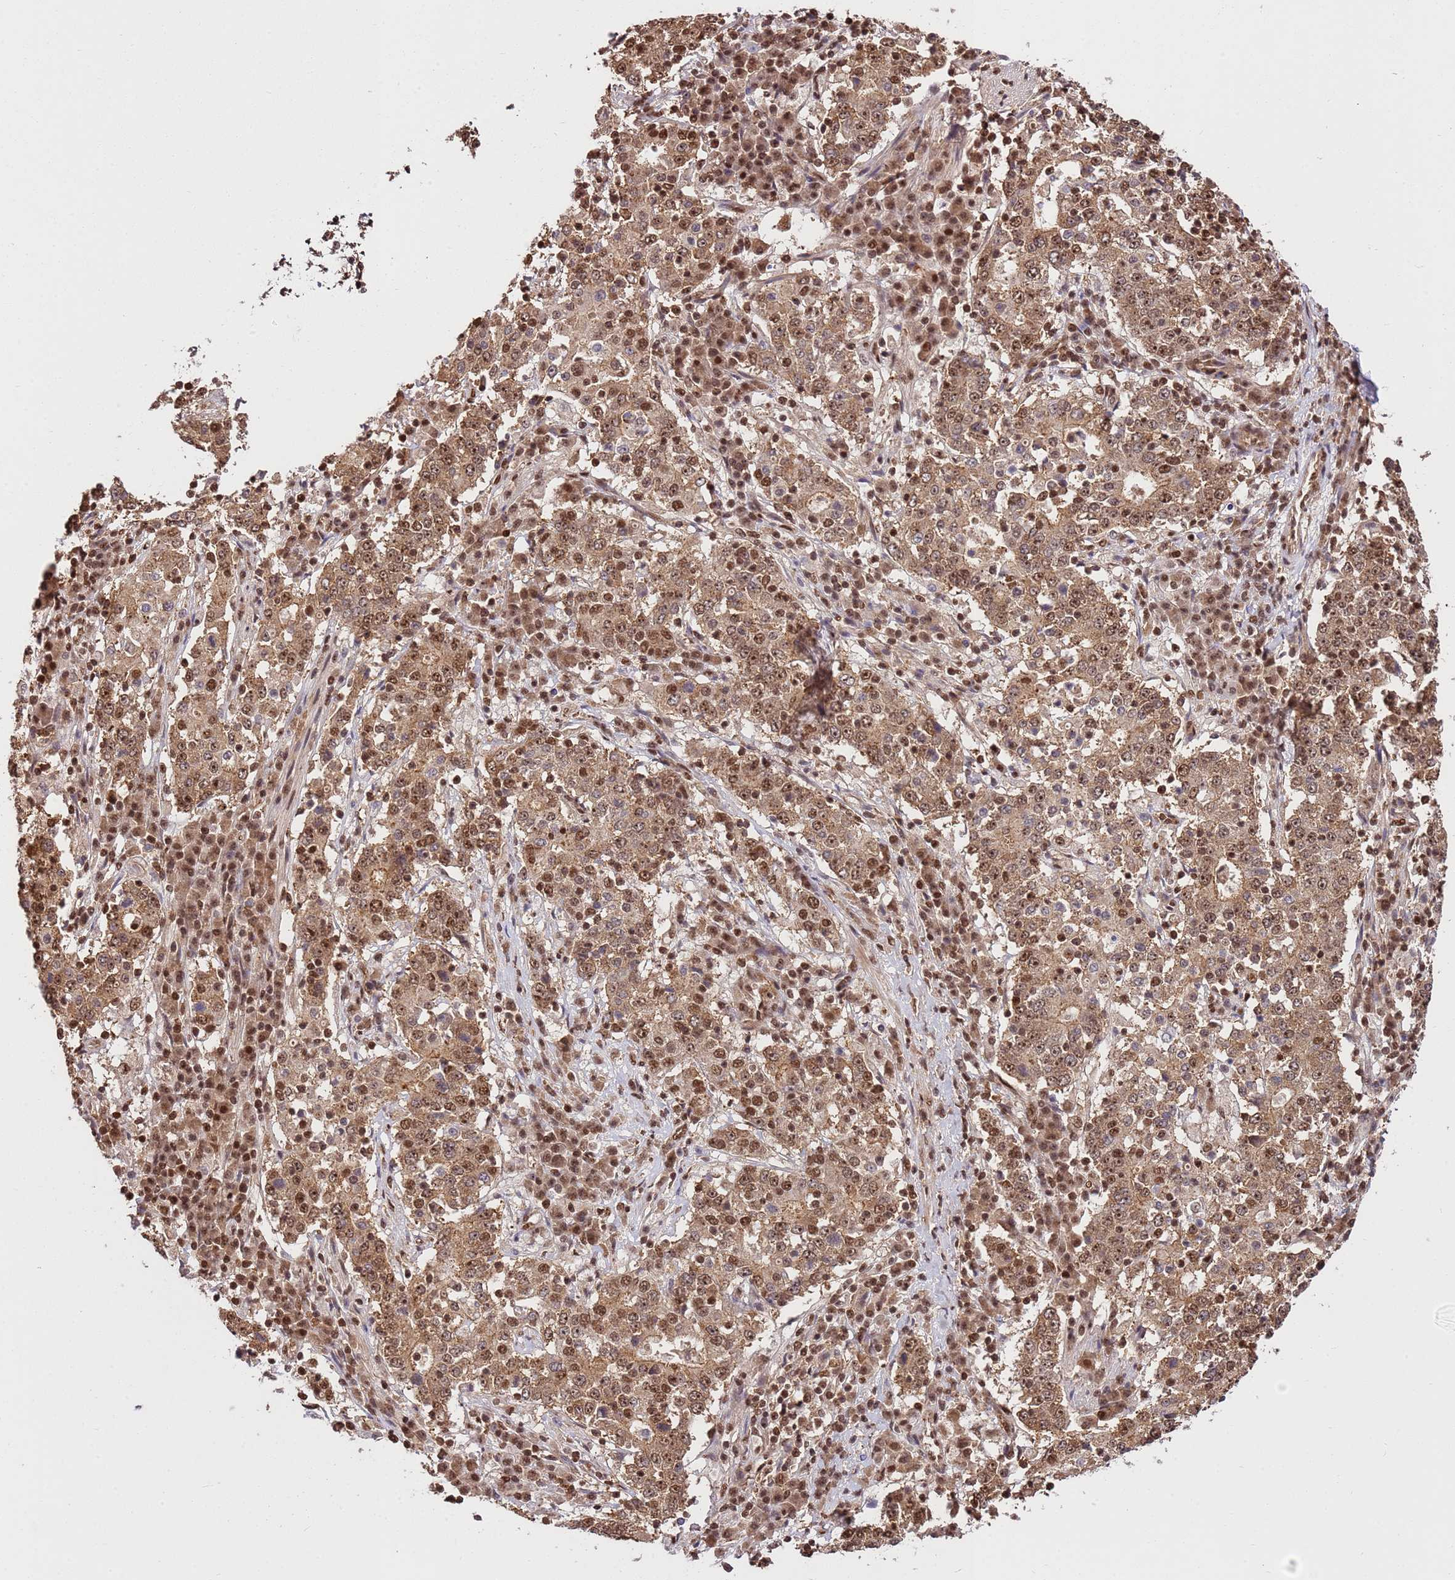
{"staining": {"intensity": "moderate", "quantity": ">75%", "location": "cytoplasmic/membranous,nuclear"}, "tissue": "stomach cancer", "cell_type": "Tumor cells", "image_type": "cancer", "snomed": [{"axis": "morphology", "description": "Adenocarcinoma, NOS"}, {"axis": "topography", "description": "Stomach"}], "caption": "IHC staining of adenocarcinoma (stomach), which displays medium levels of moderate cytoplasmic/membranous and nuclear expression in approximately >75% of tumor cells indicating moderate cytoplasmic/membranous and nuclear protein staining. The staining was performed using DAB (3,3'-diaminobenzidine) (brown) for protein detection and nuclei were counterstained in hematoxylin (blue).", "gene": "ZBTB12", "patient": {"sex": "male", "age": 59}}